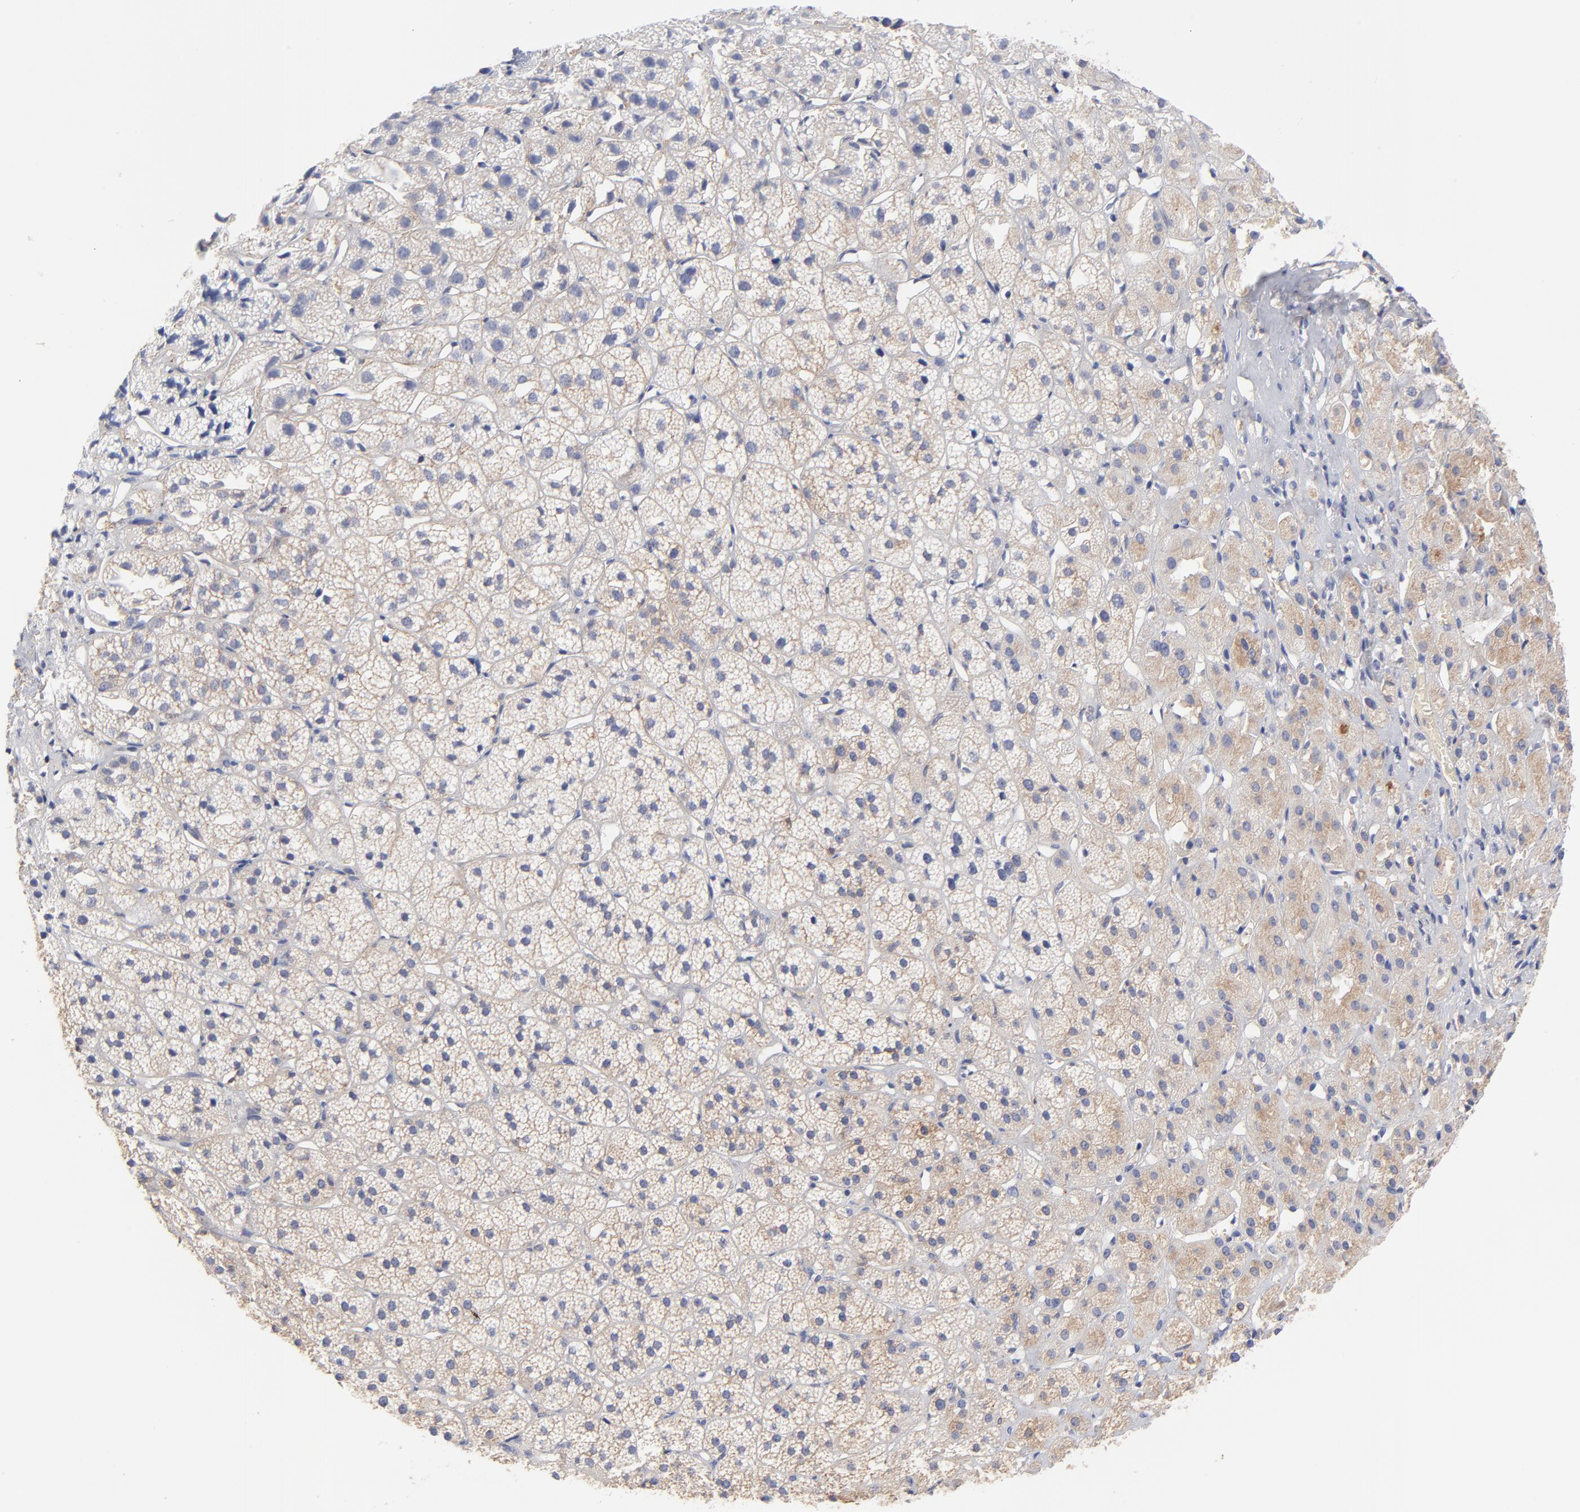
{"staining": {"intensity": "weak", "quantity": ">75%", "location": "cytoplasmic/membranous"}, "tissue": "adrenal gland", "cell_type": "Glandular cells", "image_type": "normal", "snomed": [{"axis": "morphology", "description": "Normal tissue, NOS"}, {"axis": "topography", "description": "Adrenal gland"}], "caption": "The histopathology image displays immunohistochemical staining of unremarkable adrenal gland. There is weak cytoplasmic/membranous positivity is identified in about >75% of glandular cells. (Brightfield microscopy of DAB IHC at high magnification).", "gene": "ASL", "patient": {"sex": "female", "age": 71}}